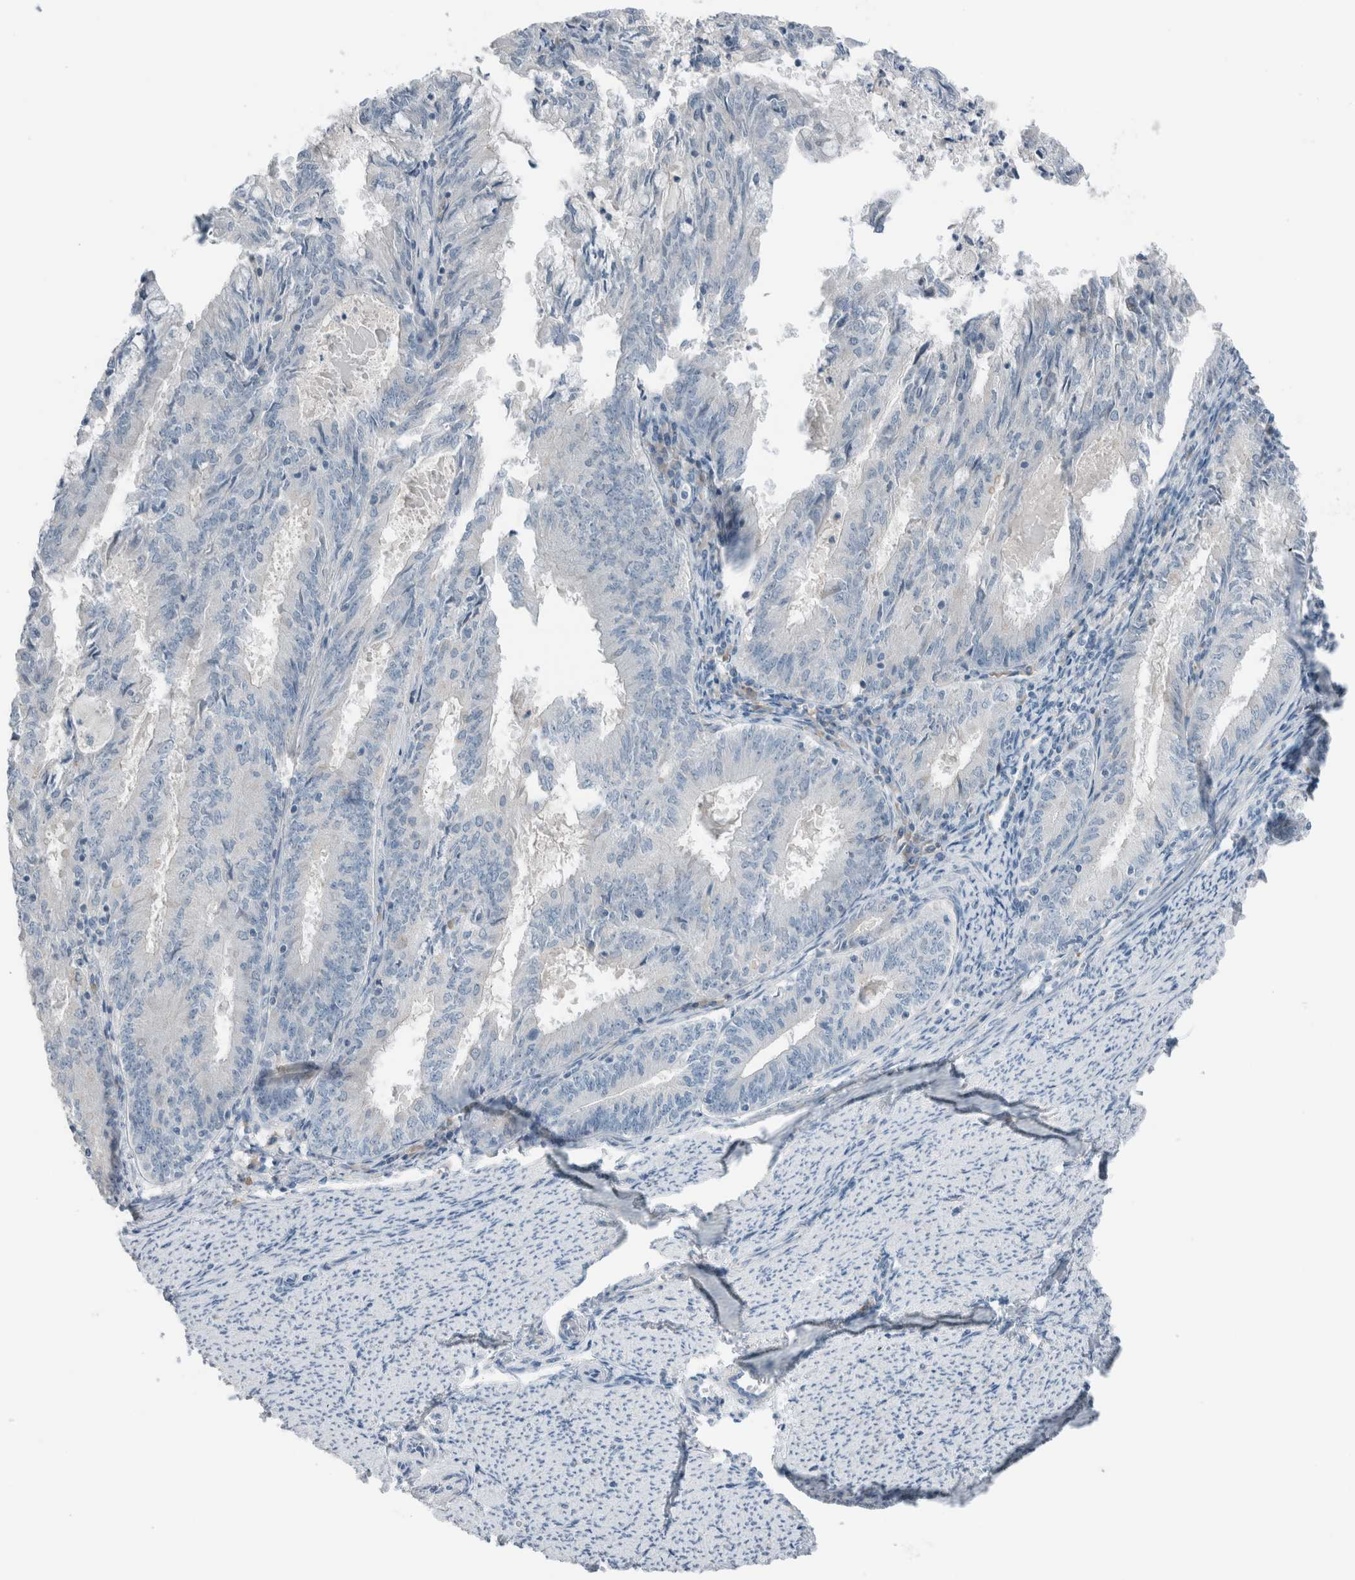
{"staining": {"intensity": "negative", "quantity": "none", "location": "none"}, "tissue": "endometrial cancer", "cell_type": "Tumor cells", "image_type": "cancer", "snomed": [{"axis": "morphology", "description": "Adenocarcinoma, NOS"}, {"axis": "topography", "description": "Endometrium"}], "caption": "Protein analysis of endometrial cancer demonstrates no significant positivity in tumor cells.", "gene": "DUOX1", "patient": {"sex": "female", "age": 57}}